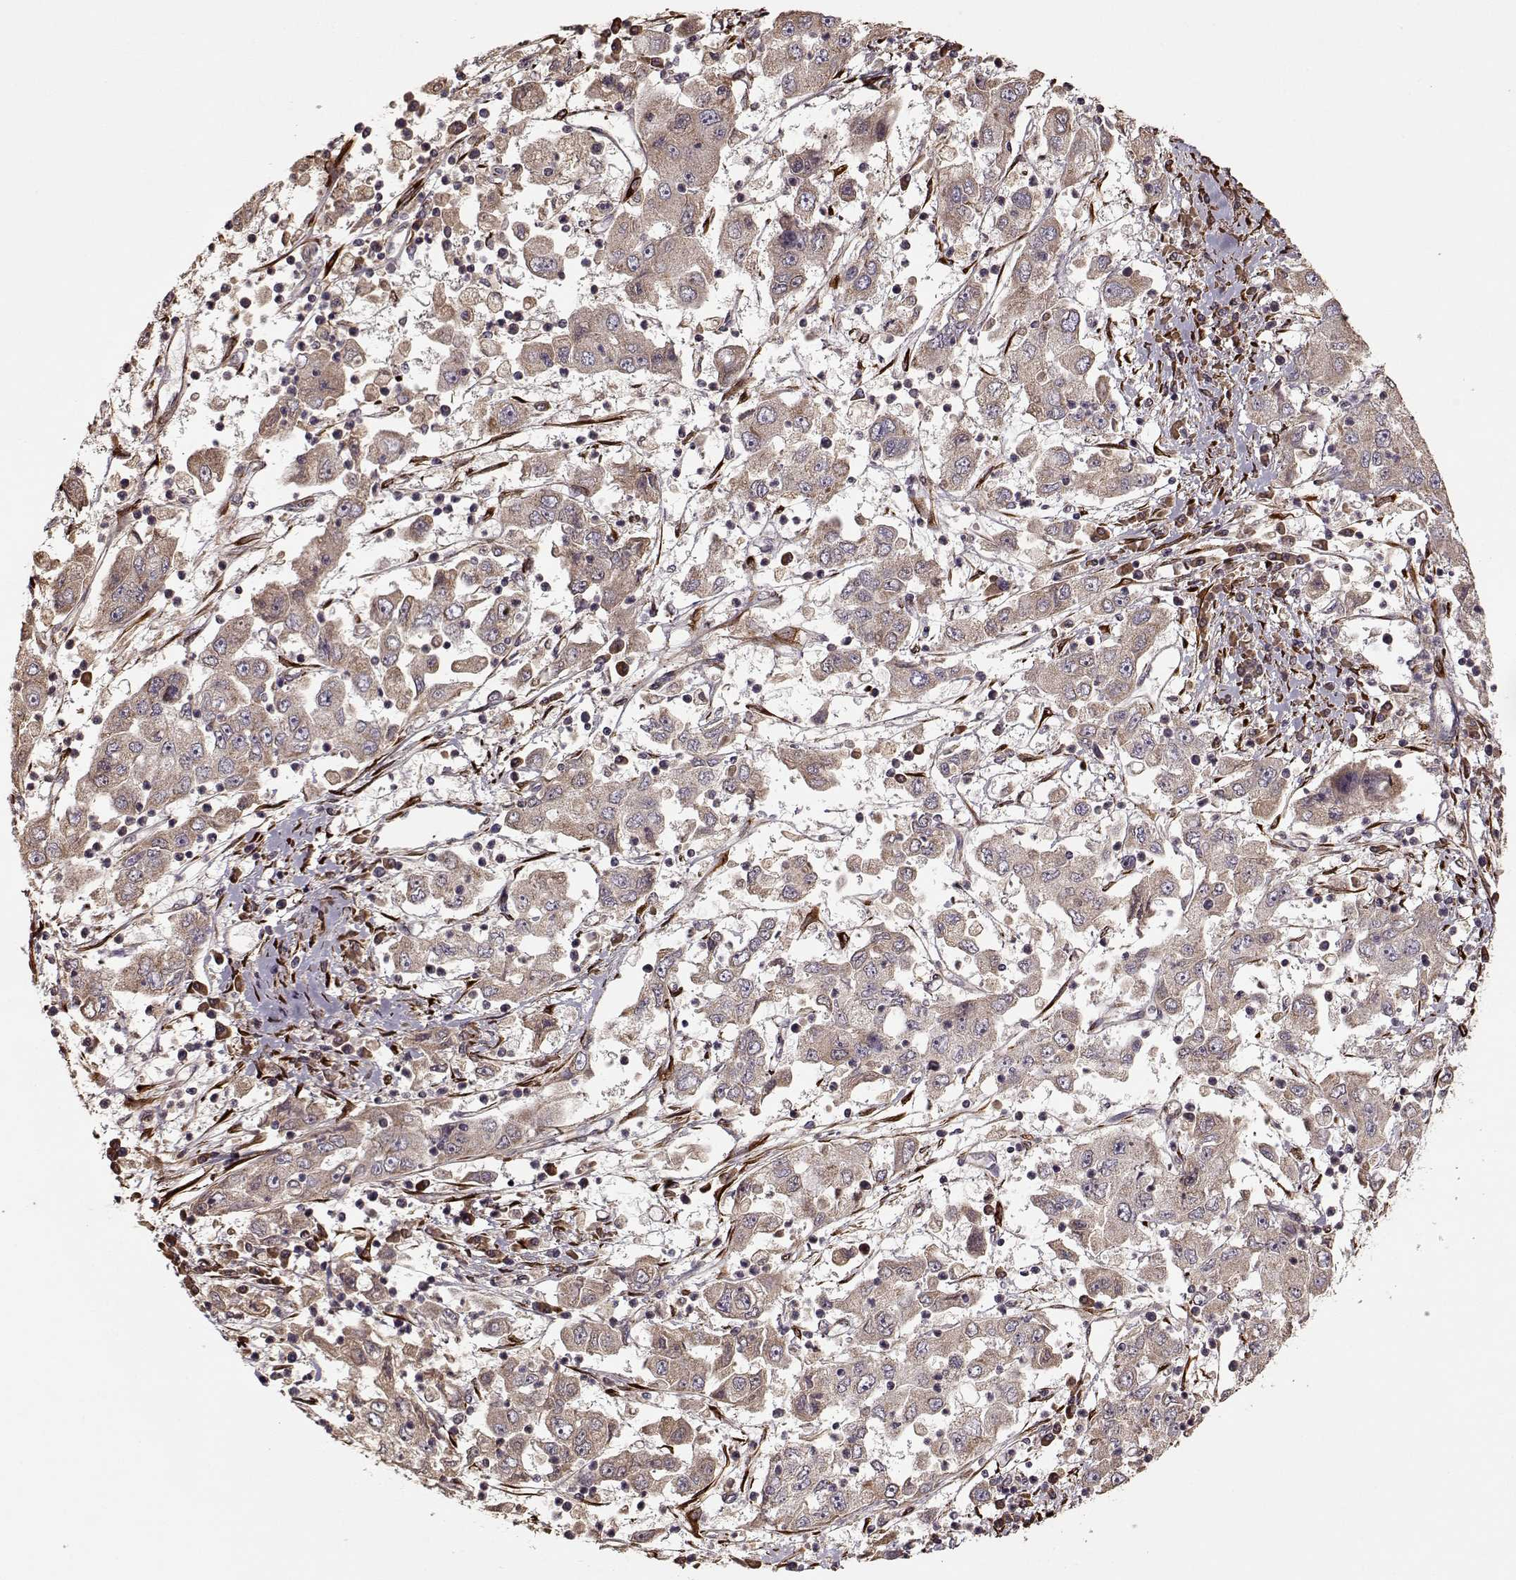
{"staining": {"intensity": "weak", "quantity": ">75%", "location": "cytoplasmic/membranous"}, "tissue": "cervical cancer", "cell_type": "Tumor cells", "image_type": "cancer", "snomed": [{"axis": "morphology", "description": "Squamous cell carcinoma, NOS"}, {"axis": "topography", "description": "Cervix"}], "caption": "Weak cytoplasmic/membranous staining for a protein is appreciated in approximately >75% of tumor cells of cervical cancer using IHC.", "gene": "IMMP1L", "patient": {"sex": "female", "age": 36}}